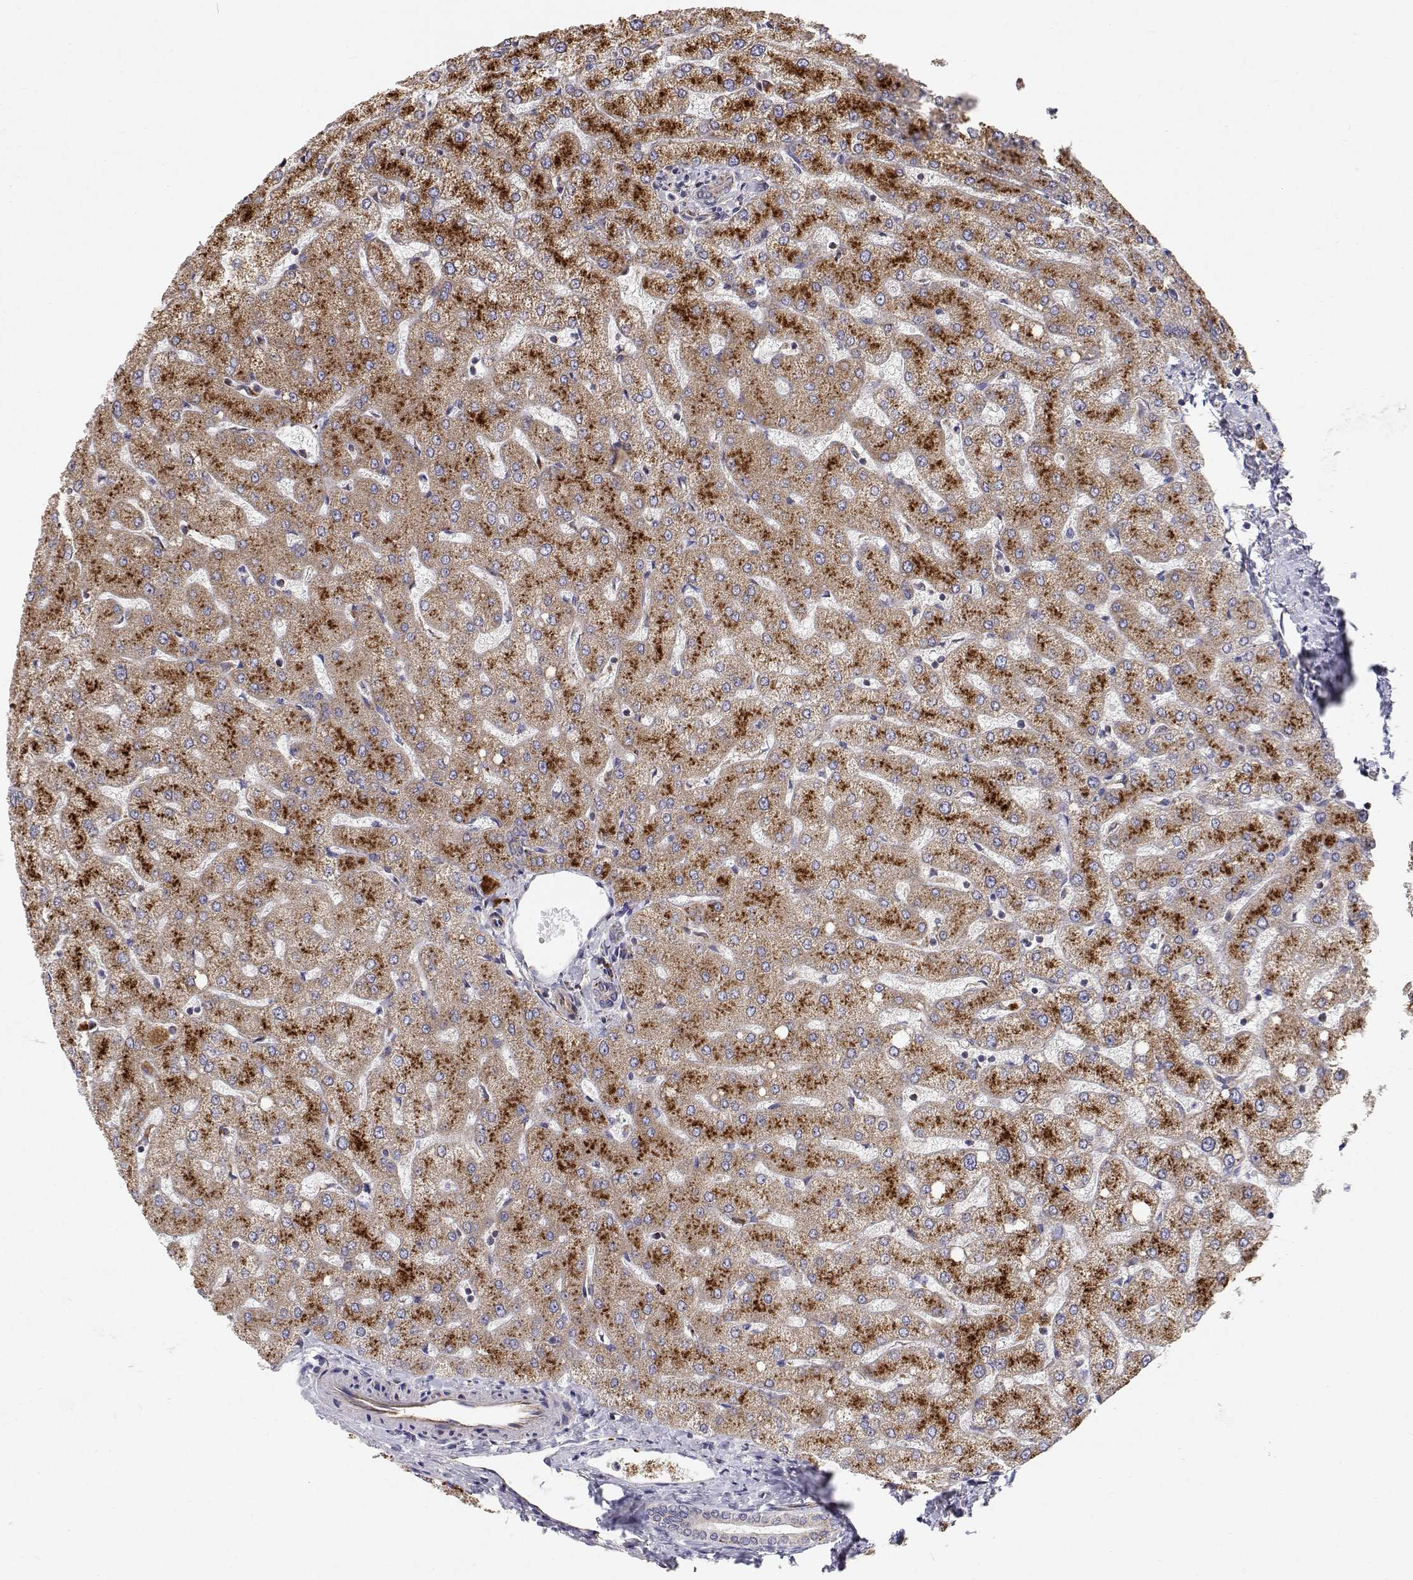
{"staining": {"intensity": "negative", "quantity": "none", "location": "none"}, "tissue": "liver", "cell_type": "Cholangiocytes", "image_type": "normal", "snomed": [{"axis": "morphology", "description": "Normal tissue, NOS"}, {"axis": "topography", "description": "Liver"}], "caption": "A high-resolution photomicrograph shows IHC staining of unremarkable liver, which shows no significant expression in cholangiocytes.", "gene": "SPICE1", "patient": {"sex": "female", "age": 54}}